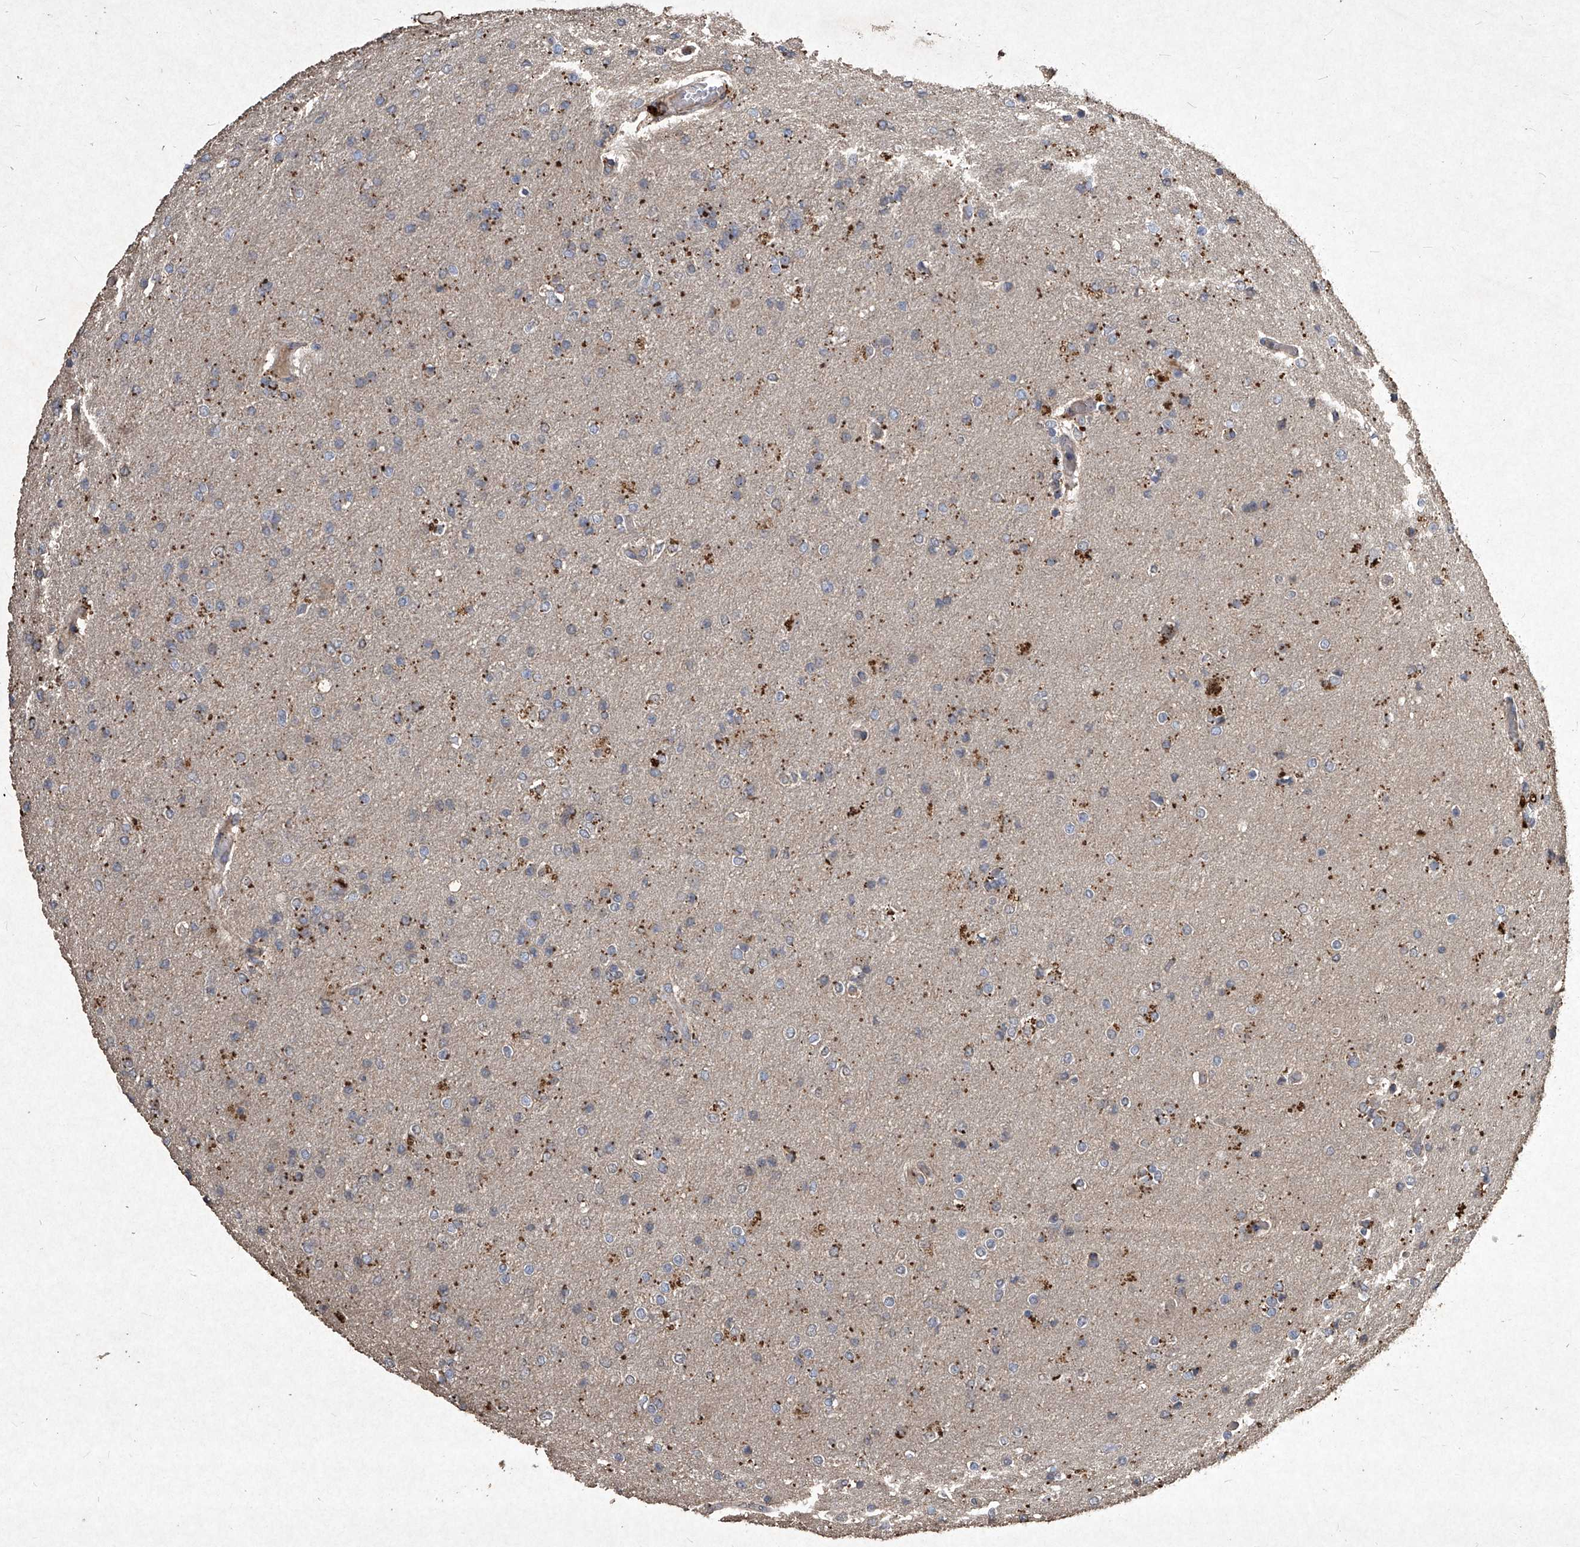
{"staining": {"intensity": "strong", "quantity": "<25%", "location": "cytoplasmic/membranous"}, "tissue": "glioma", "cell_type": "Tumor cells", "image_type": "cancer", "snomed": [{"axis": "morphology", "description": "Glioma, malignant, High grade"}, {"axis": "topography", "description": "Cerebral cortex"}], "caption": "Immunohistochemistry of glioma displays medium levels of strong cytoplasmic/membranous expression in about <25% of tumor cells. The protein of interest is shown in brown color, while the nuclei are stained blue.", "gene": "MED16", "patient": {"sex": "female", "age": 36}}